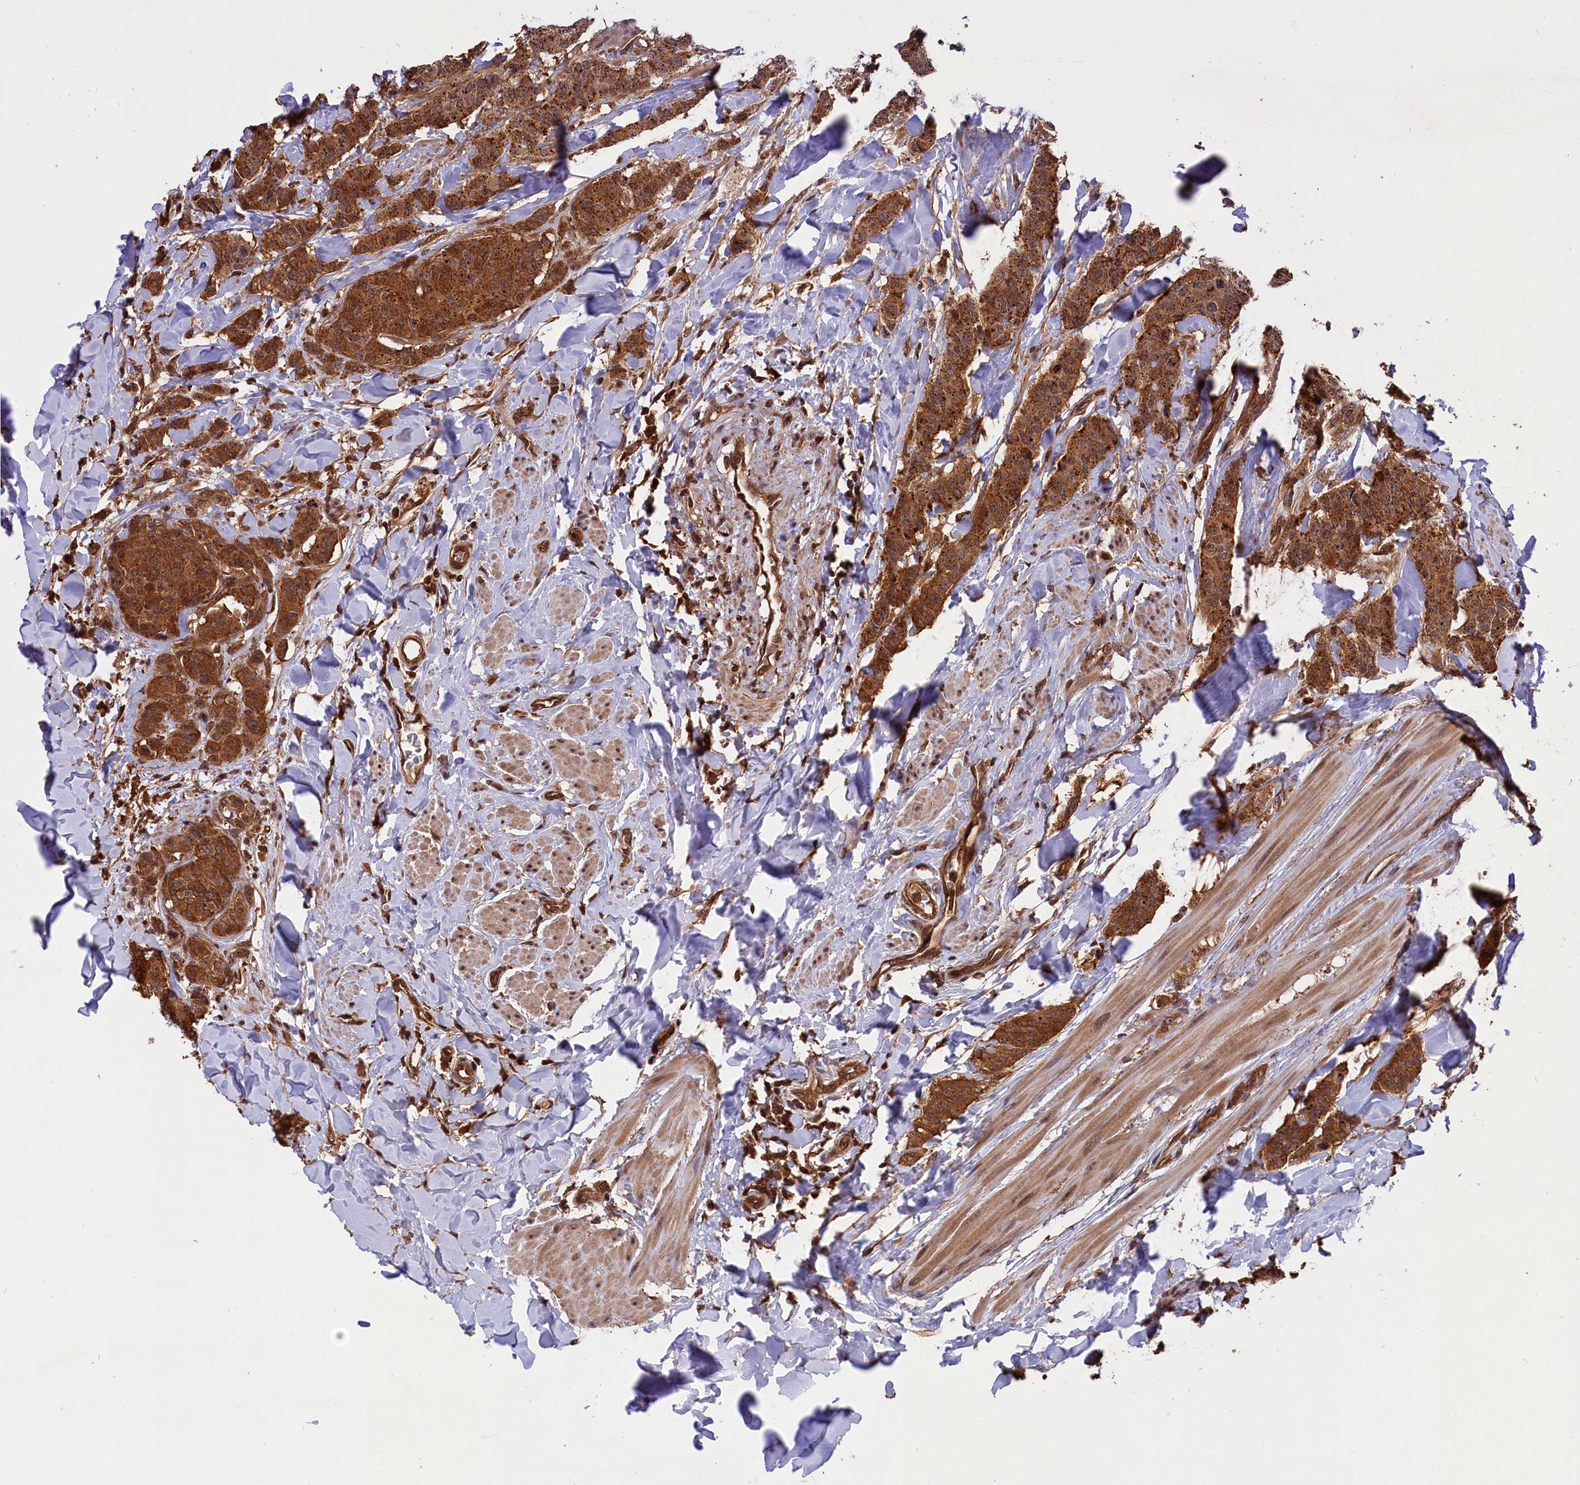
{"staining": {"intensity": "strong", "quantity": ">75%", "location": "cytoplasmic/membranous"}, "tissue": "breast cancer", "cell_type": "Tumor cells", "image_type": "cancer", "snomed": [{"axis": "morphology", "description": "Duct carcinoma"}, {"axis": "topography", "description": "Breast"}], "caption": "Immunohistochemistry (IHC) micrograph of neoplastic tissue: human breast infiltrating ductal carcinoma stained using immunohistochemistry (IHC) exhibits high levels of strong protein expression localized specifically in the cytoplasmic/membranous of tumor cells, appearing as a cytoplasmic/membranous brown color.", "gene": "IST1", "patient": {"sex": "female", "age": 40}}